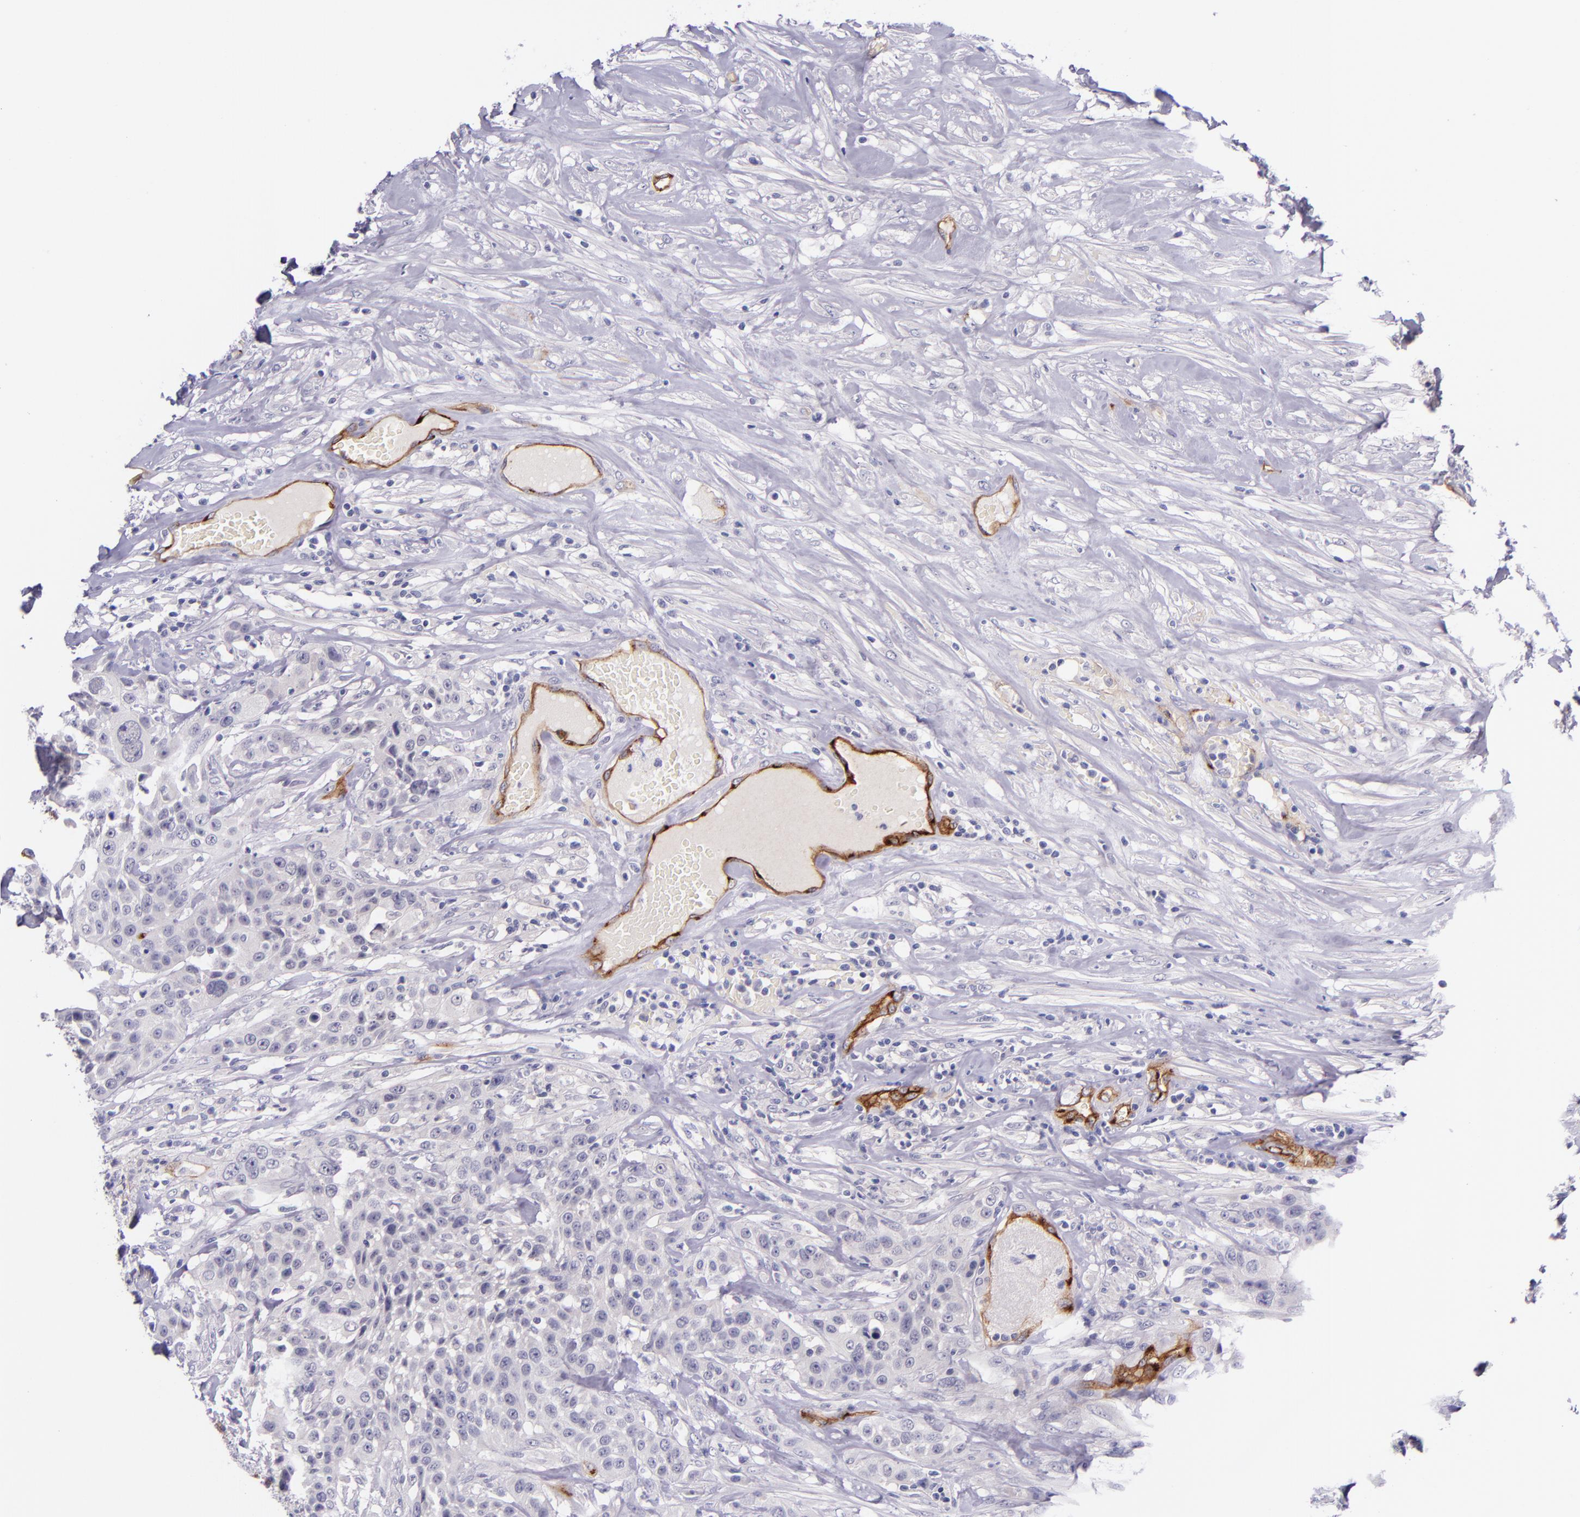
{"staining": {"intensity": "negative", "quantity": "none", "location": "none"}, "tissue": "urothelial cancer", "cell_type": "Tumor cells", "image_type": "cancer", "snomed": [{"axis": "morphology", "description": "Urothelial carcinoma, High grade"}, {"axis": "topography", "description": "Urinary bladder"}], "caption": "Tumor cells show no significant expression in urothelial cancer. (Brightfield microscopy of DAB immunohistochemistry at high magnification).", "gene": "NOS3", "patient": {"sex": "male", "age": 74}}